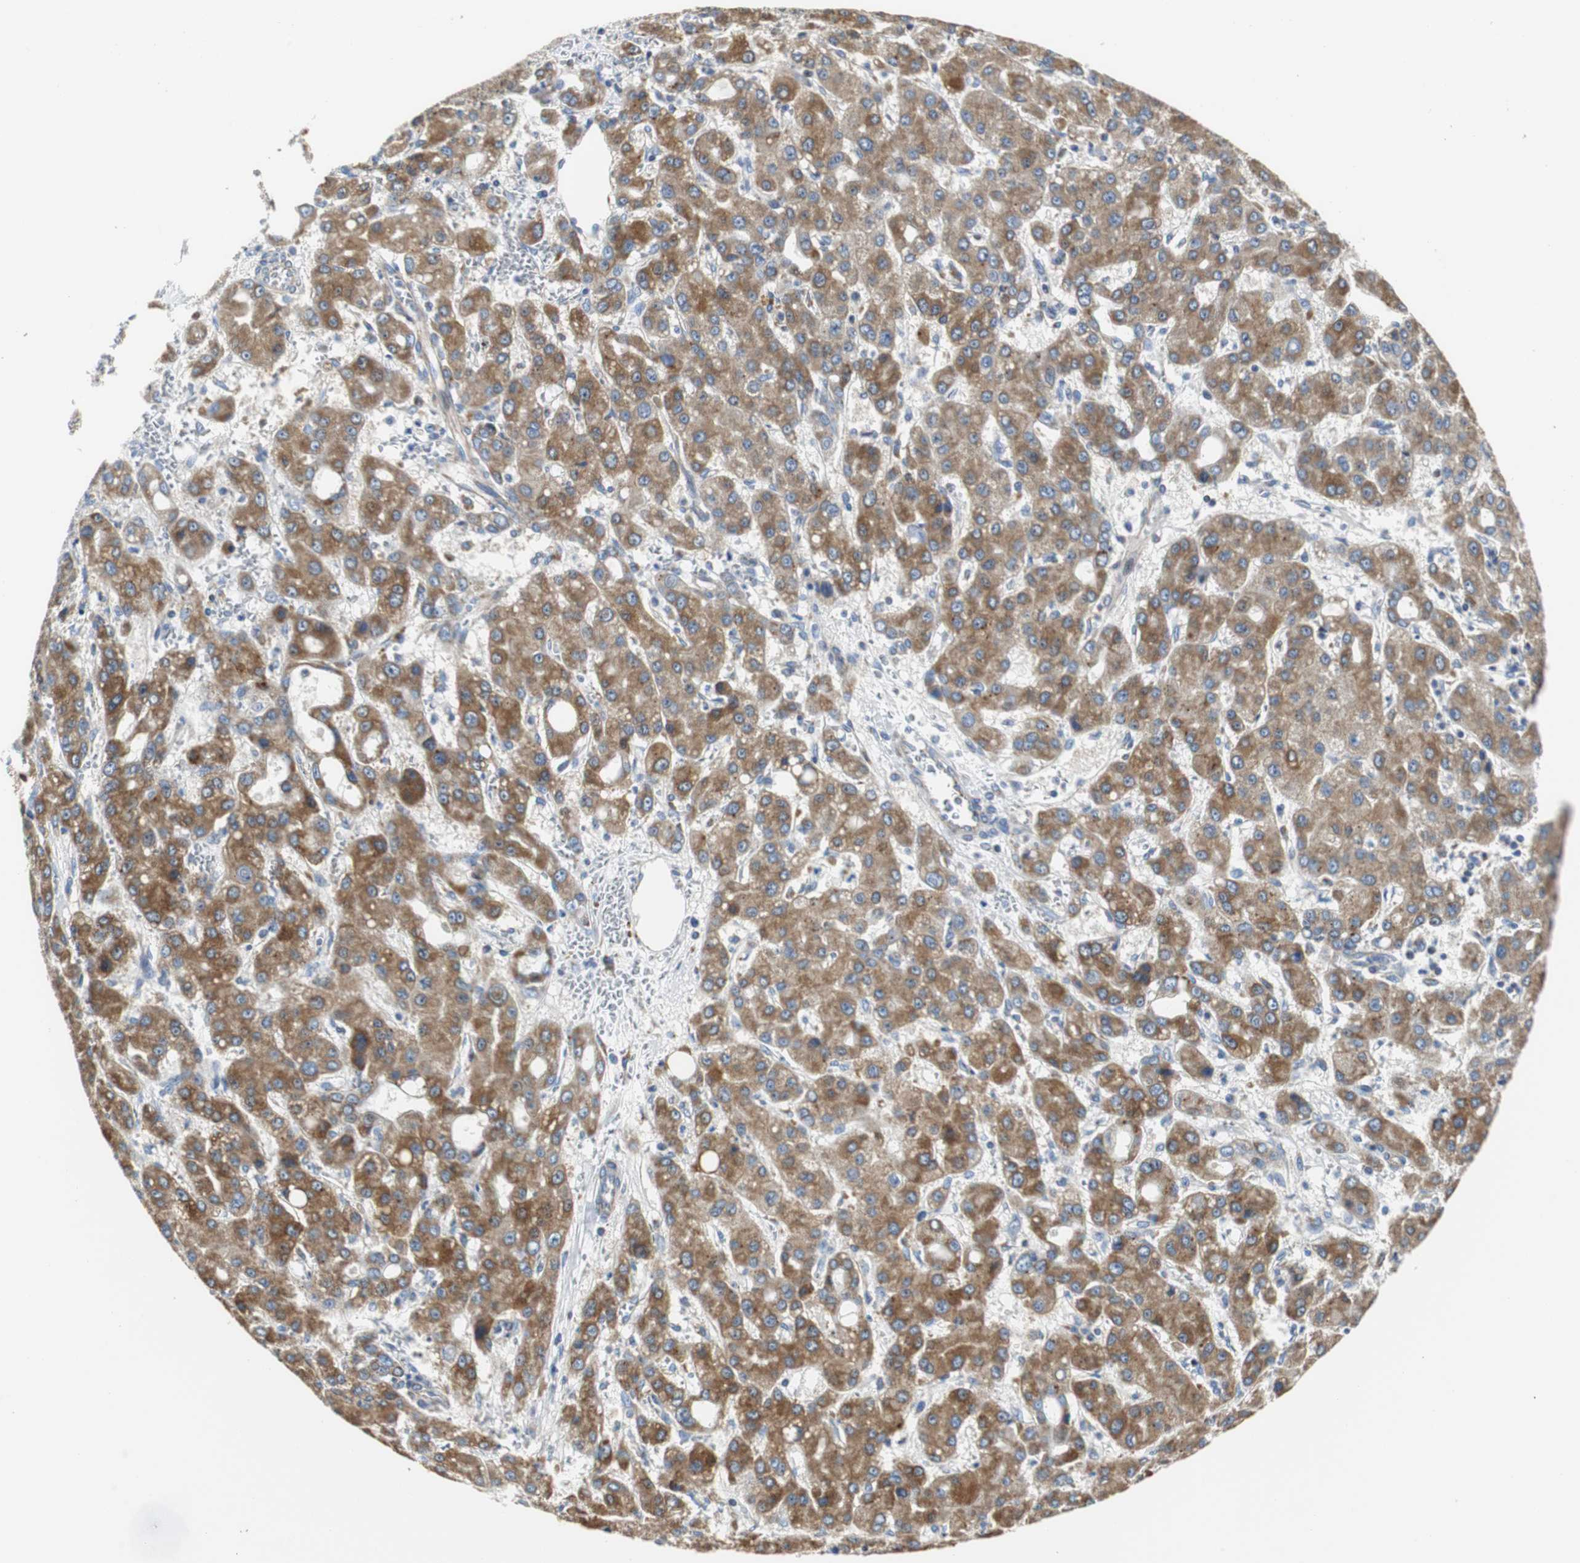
{"staining": {"intensity": "strong", "quantity": ">75%", "location": "cytoplasmic/membranous"}, "tissue": "liver cancer", "cell_type": "Tumor cells", "image_type": "cancer", "snomed": [{"axis": "morphology", "description": "Carcinoma, Hepatocellular, NOS"}, {"axis": "topography", "description": "Liver"}], "caption": "The image shows a brown stain indicating the presence of a protein in the cytoplasmic/membranous of tumor cells in liver cancer (hepatocellular carcinoma). The staining was performed using DAB, with brown indicating positive protein expression. Nuclei are stained blue with hematoxylin.", "gene": "PCK1", "patient": {"sex": "male", "age": 55}}